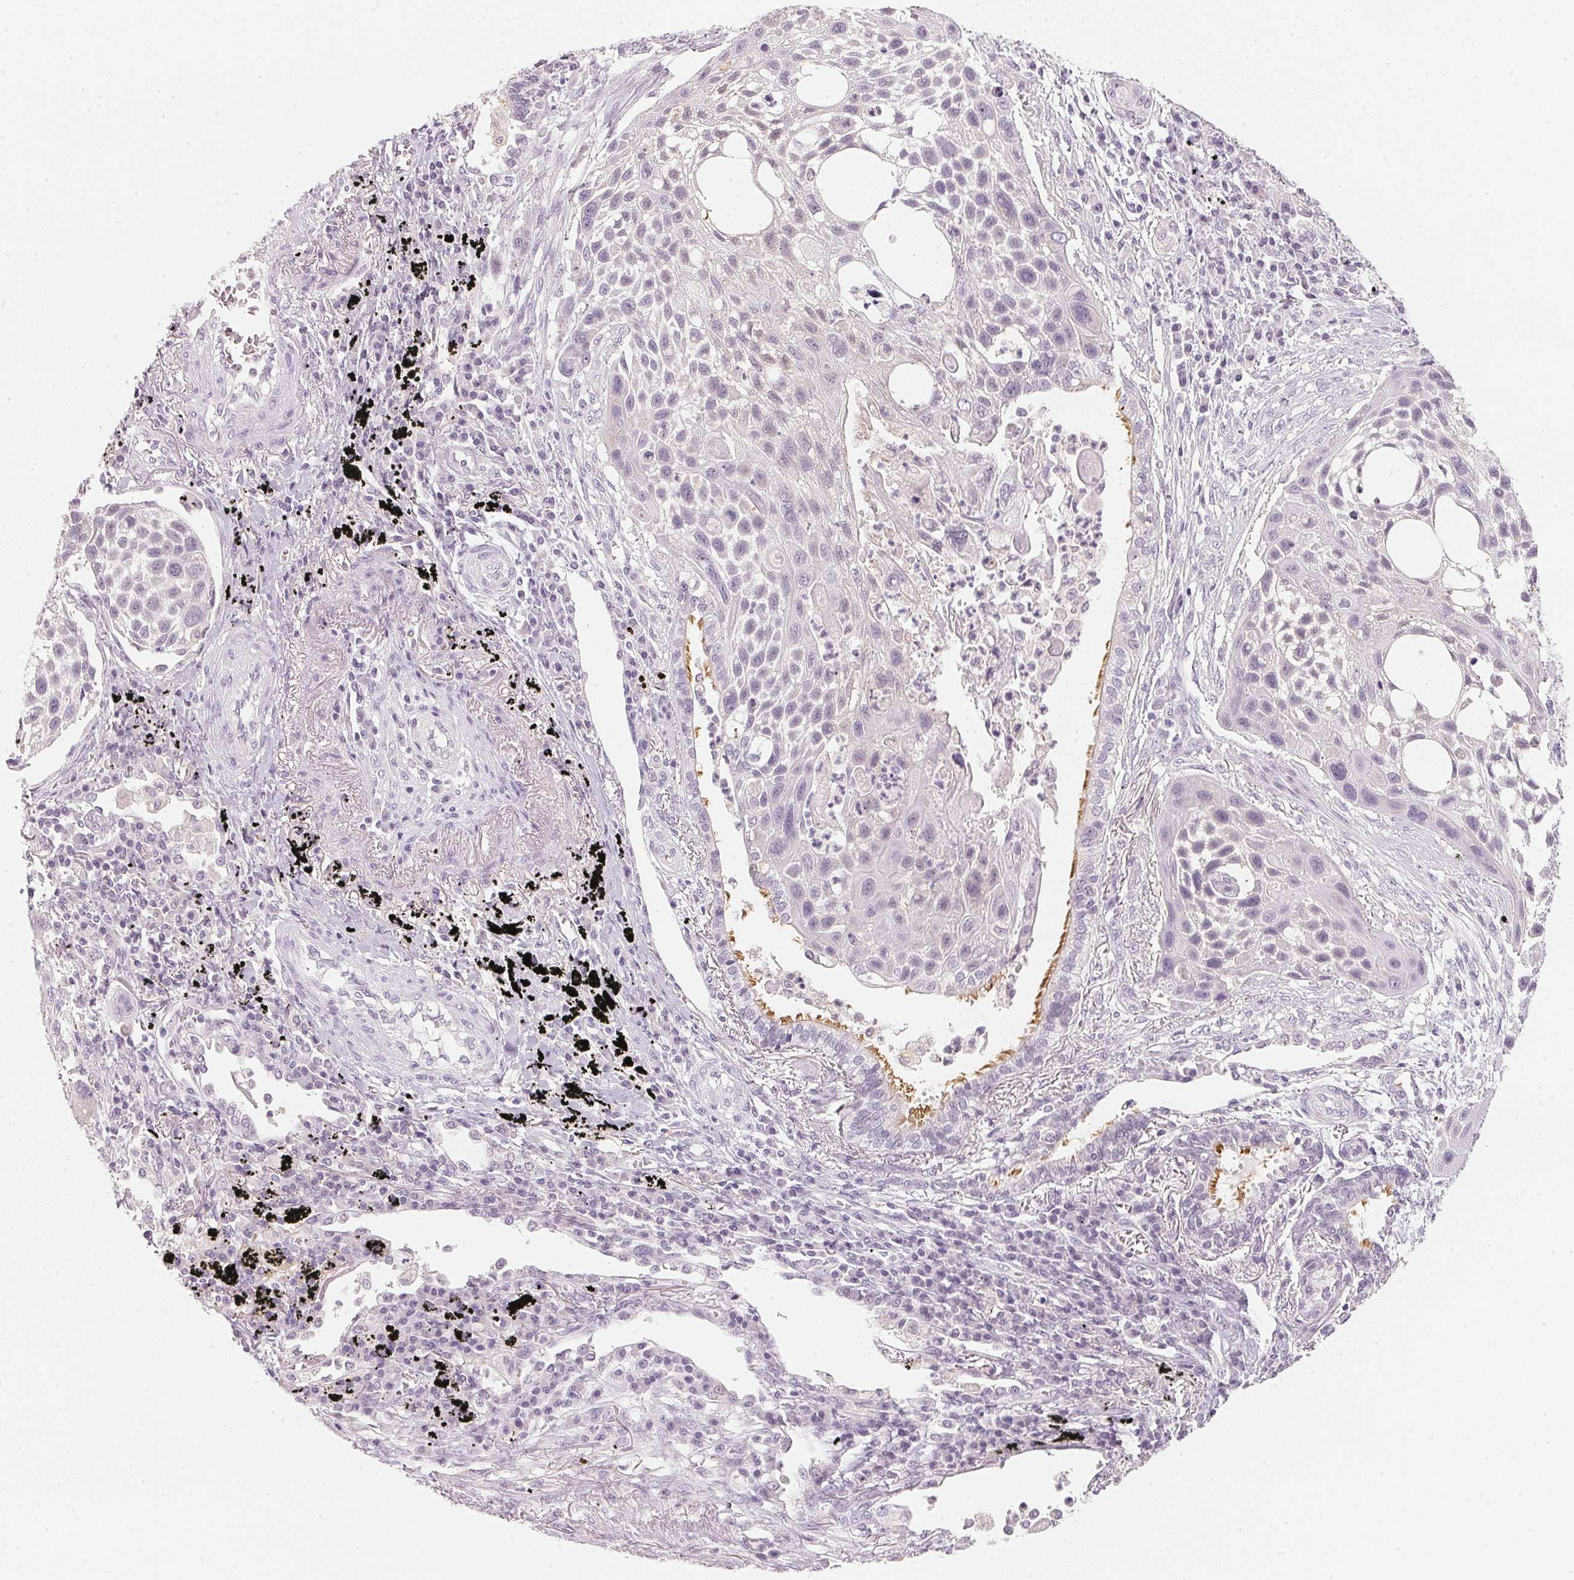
{"staining": {"intensity": "negative", "quantity": "none", "location": "none"}, "tissue": "lung cancer", "cell_type": "Tumor cells", "image_type": "cancer", "snomed": [{"axis": "morphology", "description": "Squamous cell carcinoma, NOS"}, {"axis": "topography", "description": "Lung"}], "caption": "The micrograph demonstrates no significant positivity in tumor cells of lung squamous cell carcinoma.", "gene": "CFAP276", "patient": {"sex": "male", "age": 78}}